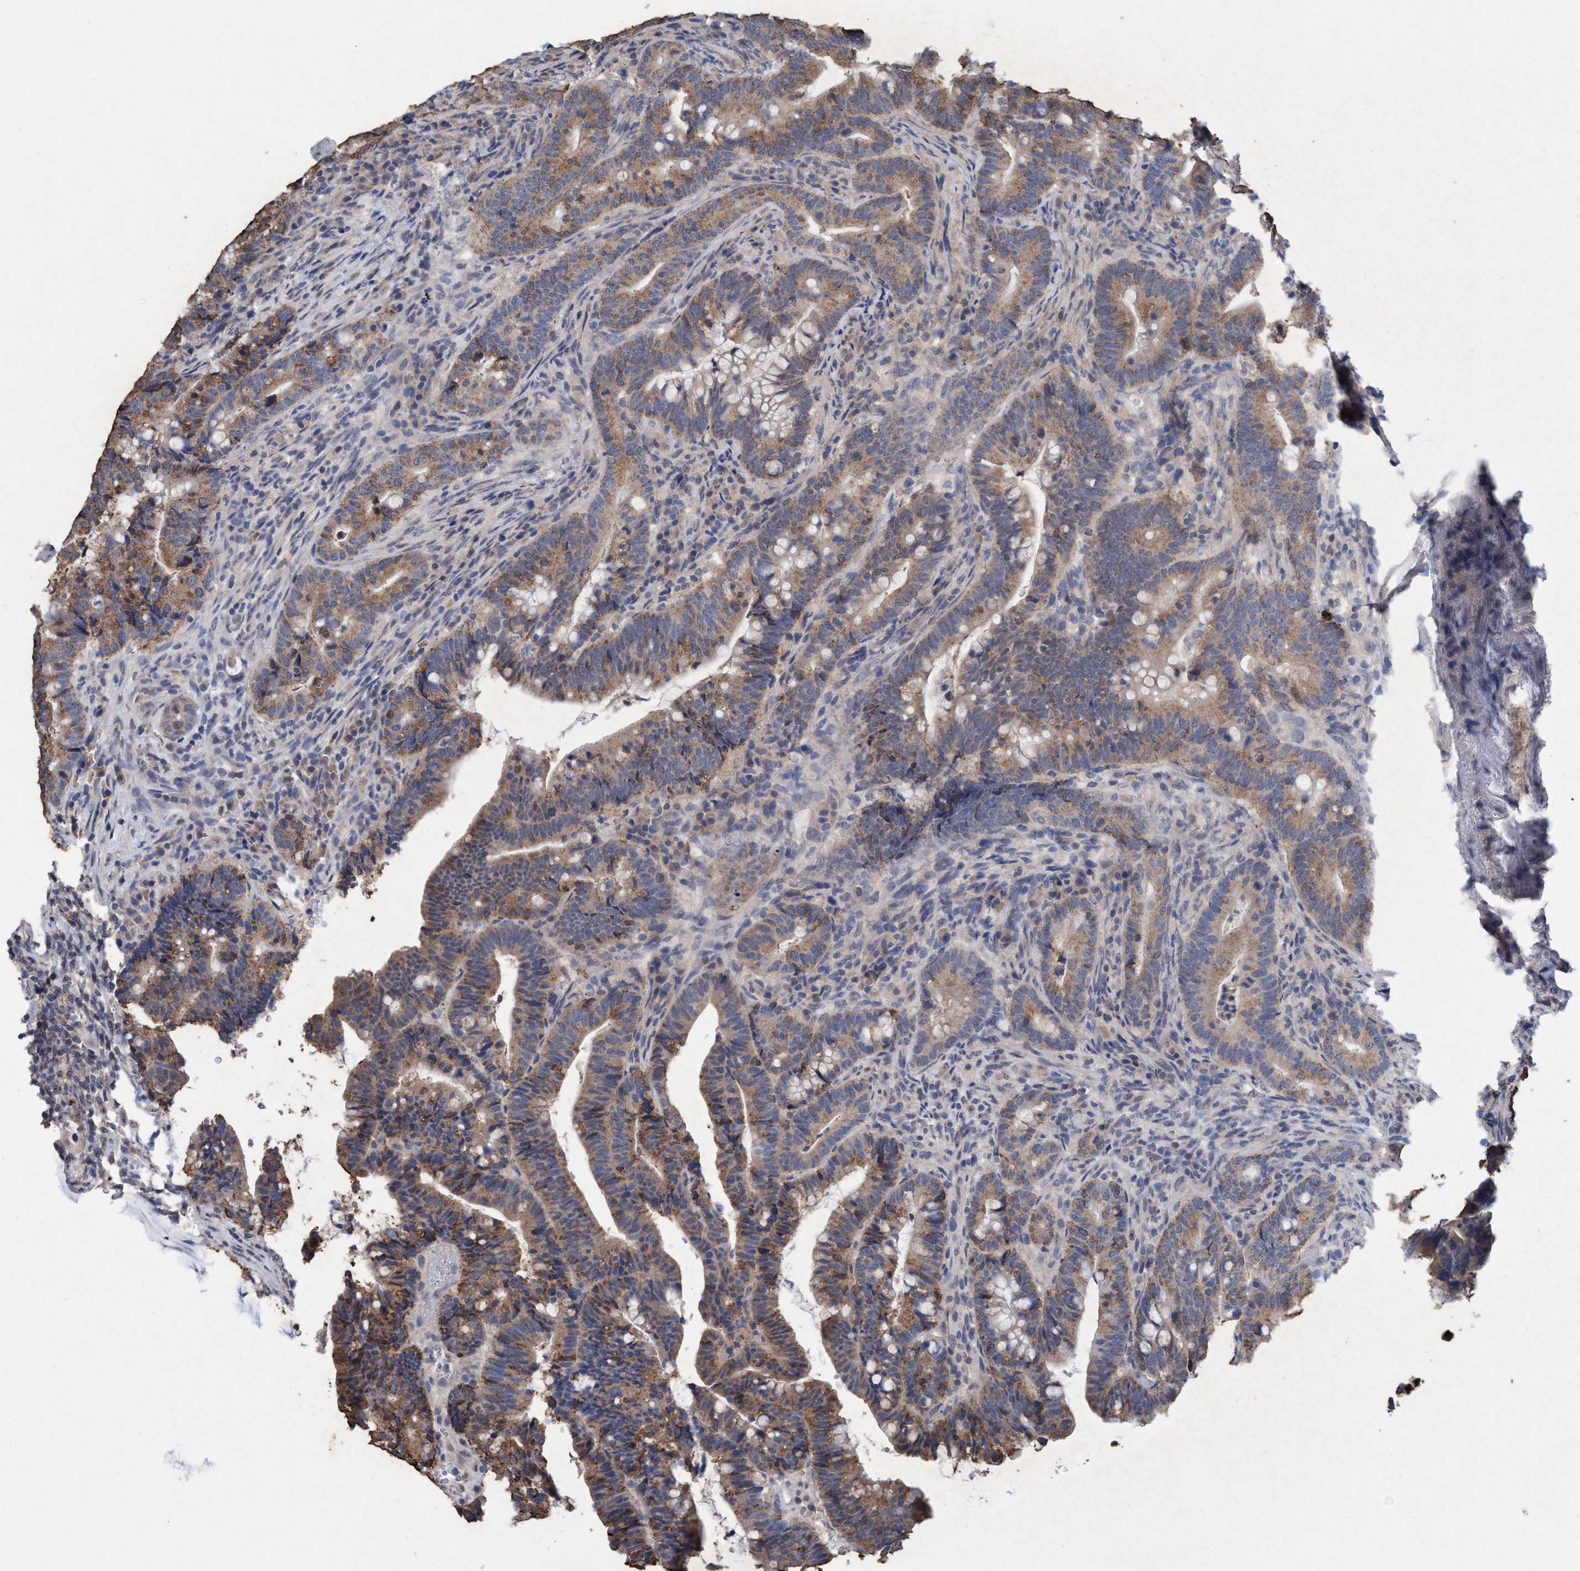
{"staining": {"intensity": "weak", "quantity": ">75%", "location": "cytoplasmic/membranous"}, "tissue": "colorectal cancer", "cell_type": "Tumor cells", "image_type": "cancer", "snomed": [{"axis": "morphology", "description": "Adenocarcinoma, NOS"}, {"axis": "topography", "description": "Colon"}], "caption": "An immunohistochemistry (IHC) photomicrograph of tumor tissue is shown. Protein staining in brown labels weak cytoplasmic/membranous positivity in colorectal cancer (adenocarcinoma) within tumor cells. The staining is performed using DAB (3,3'-diaminobenzidine) brown chromogen to label protein expression. The nuclei are counter-stained blue using hematoxylin.", "gene": "GLOD4", "patient": {"sex": "female", "age": 66}}